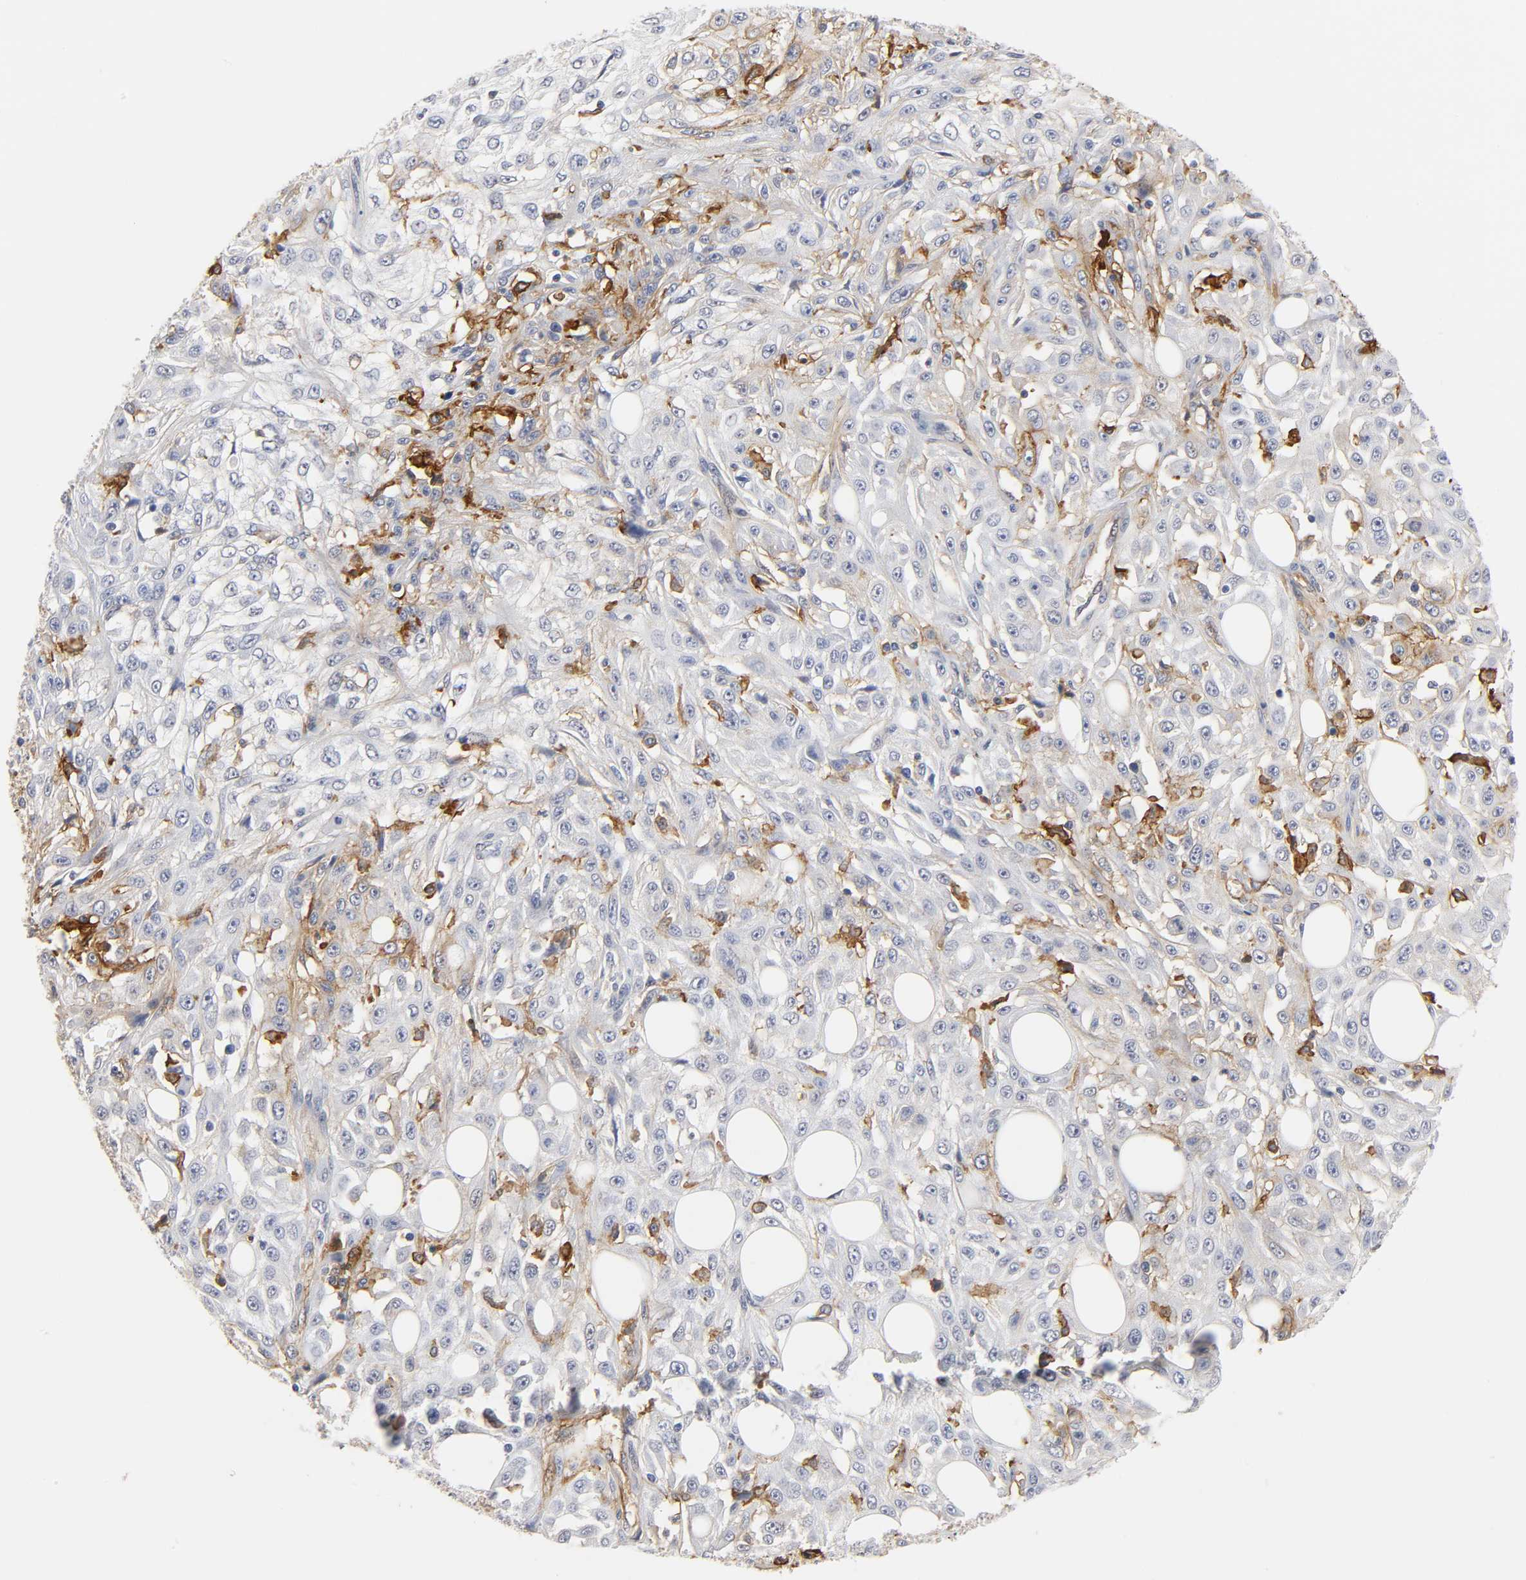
{"staining": {"intensity": "moderate", "quantity": "<25%", "location": "cytoplasmic/membranous"}, "tissue": "skin cancer", "cell_type": "Tumor cells", "image_type": "cancer", "snomed": [{"axis": "morphology", "description": "Squamous cell carcinoma, NOS"}, {"axis": "topography", "description": "Skin"}], "caption": "A high-resolution image shows immunohistochemistry staining of squamous cell carcinoma (skin), which demonstrates moderate cytoplasmic/membranous staining in about <25% of tumor cells. (Stains: DAB (3,3'-diaminobenzidine) in brown, nuclei in blue, Microscopy: brightfield microscopy at high magnification).", "gene": "ICAM1", "patient": {"sex": "male", "age": 75}}